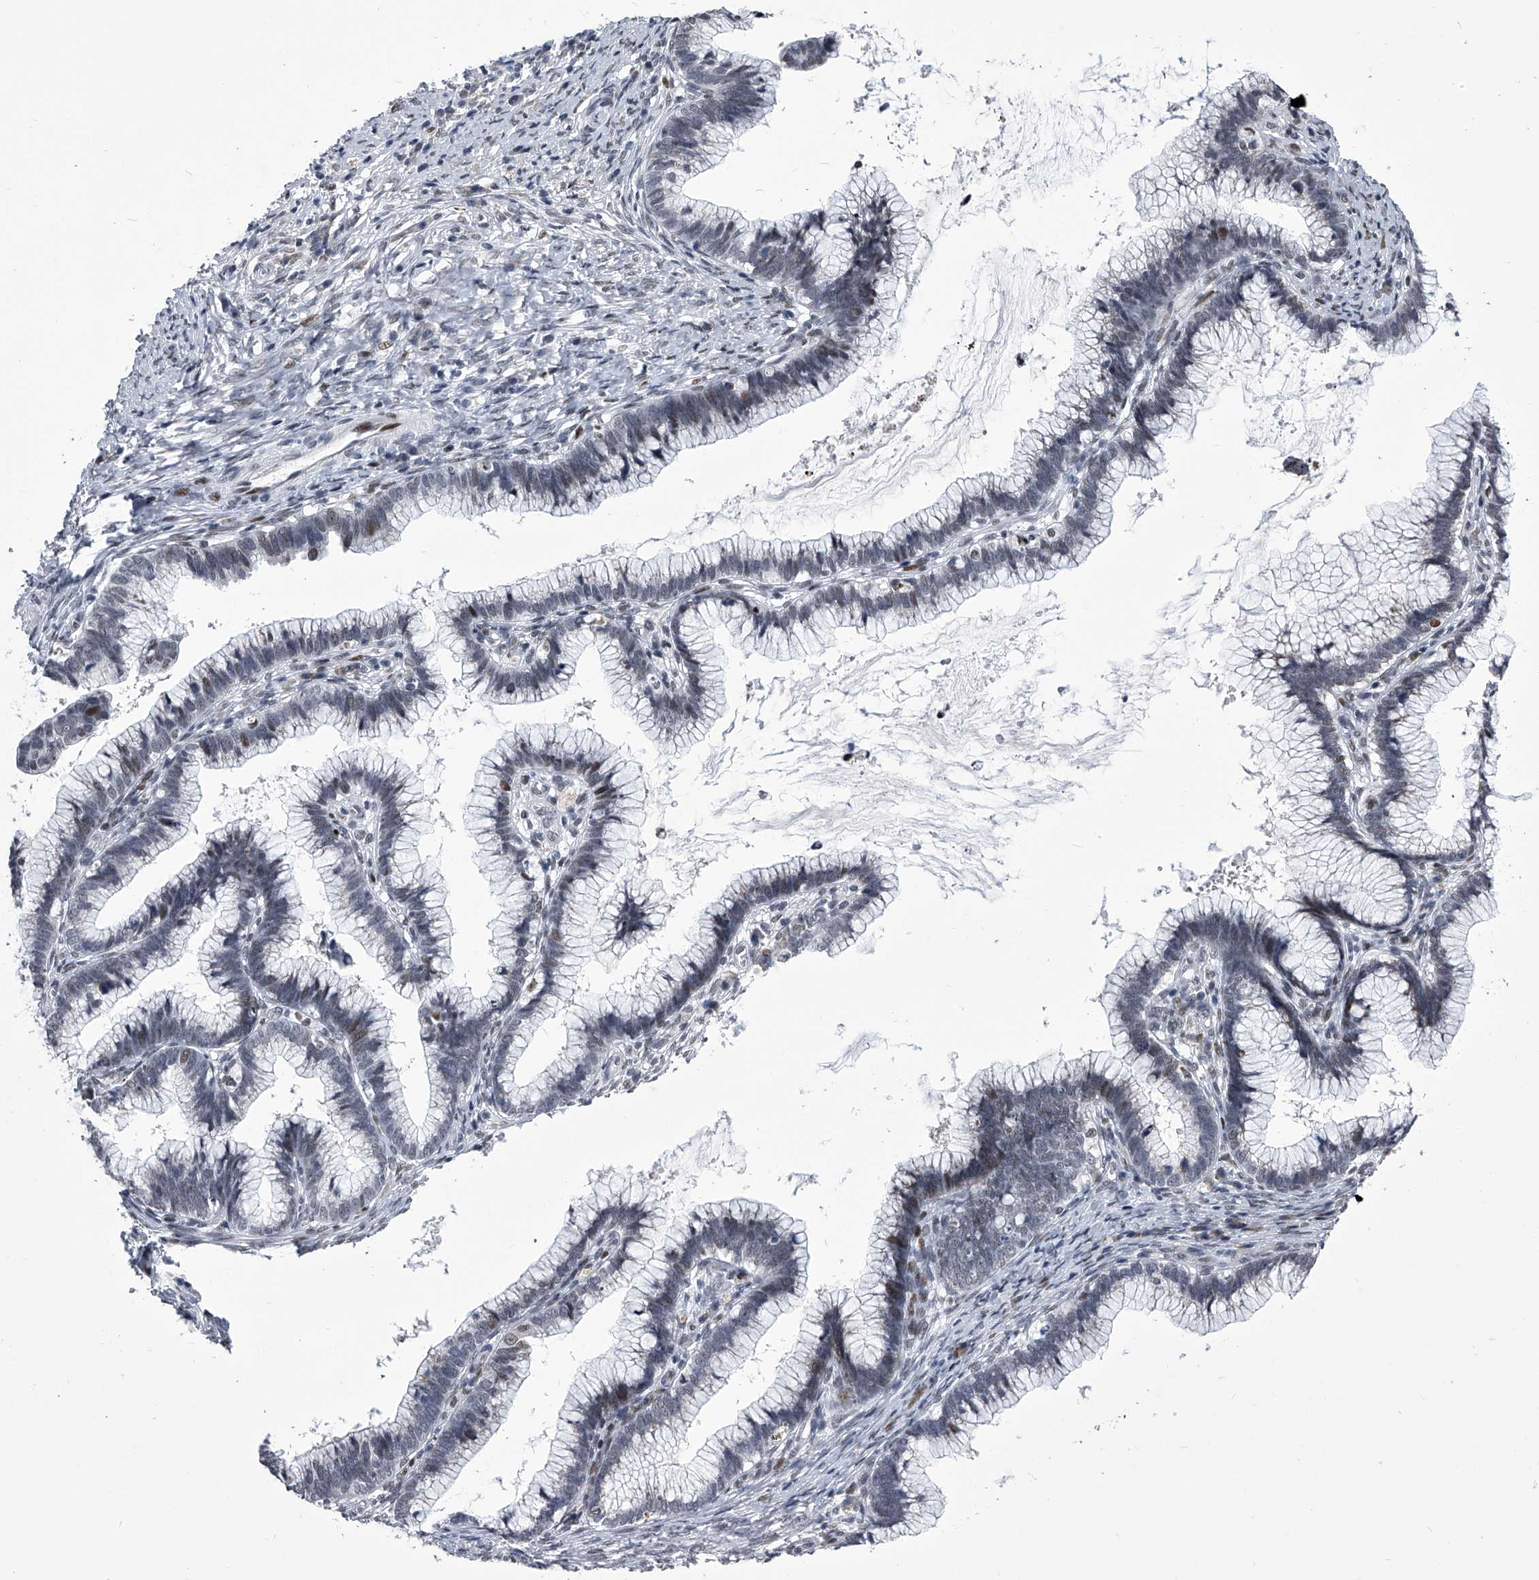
{"staining": {"intensity": "moderate", "quantity": "<25%", "location": "nuclear"}, "tissue": "cervical cancer", "cell_type": "Tumor cells", "image_type": "cancer", "snomed": [{"axis": "morphology", "description": "Adenocarcinoma, NOS"}, {"axis": "topography", "description": "Cervix"}], "caption": "A brown stain shows moderate nuclear positivity of a protein in cervical cancer tumor cells.", "gene": "CMTR1", "patient": {"sex": "female", "age": 36}}